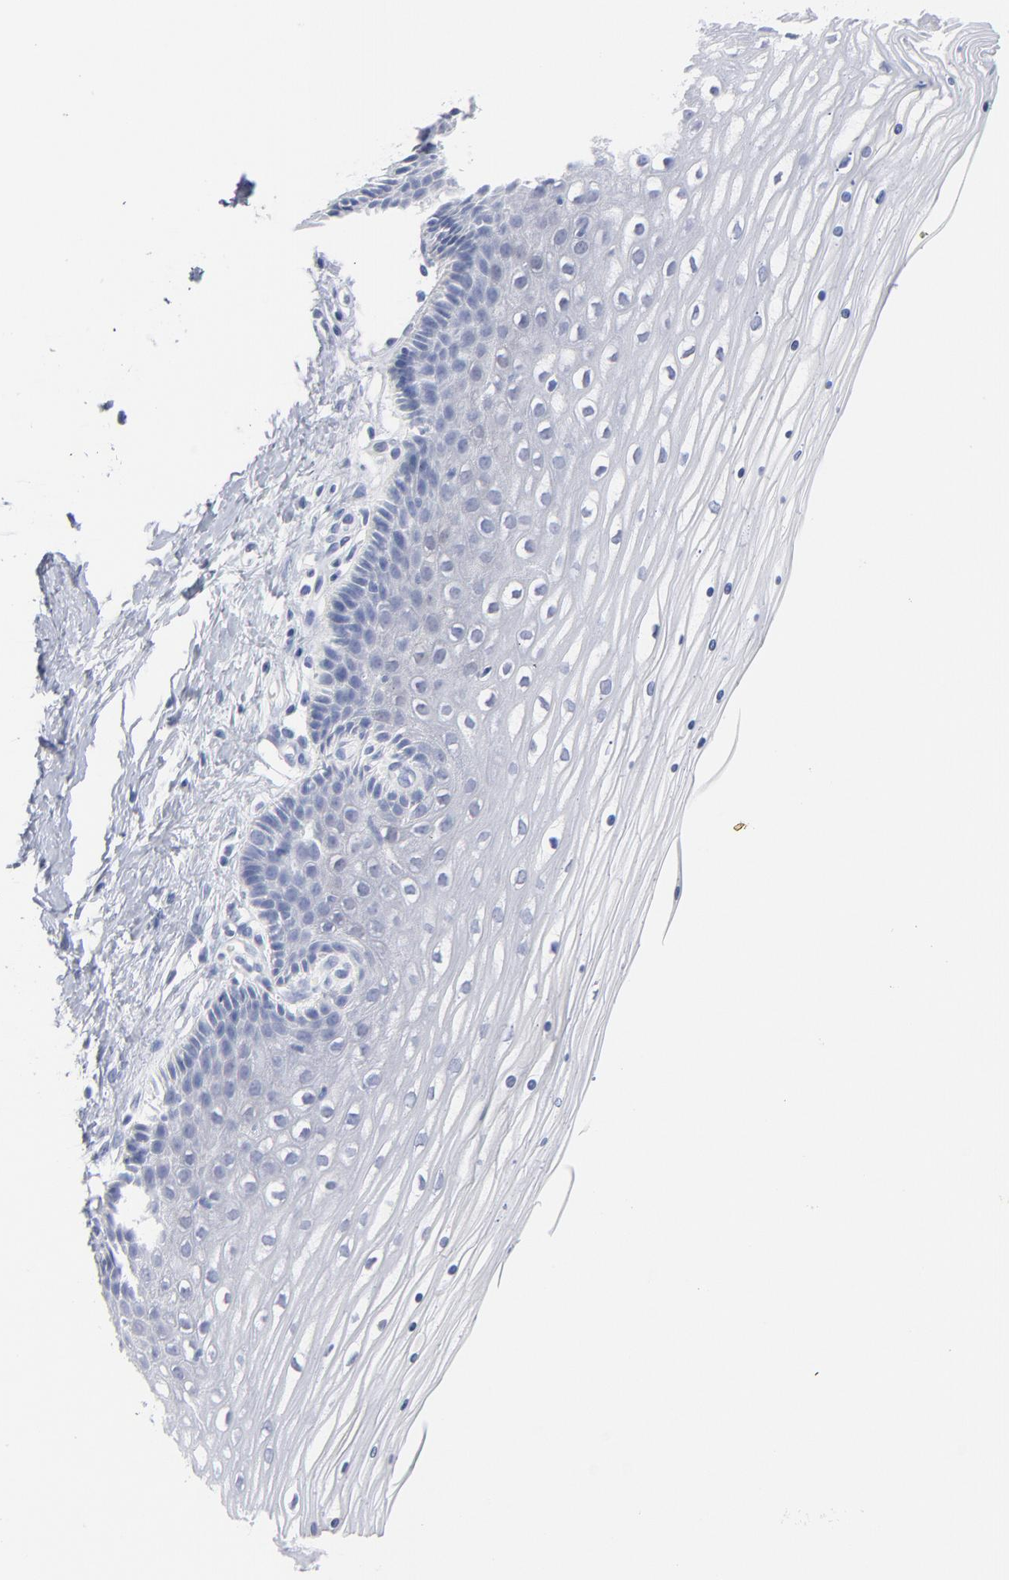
{"staining": {"intensity": "negative", "quantity": "none", "location": "none"}, "tissue": "cervix", "cell_type": "Glandular cells", "image_type": "normal", "snomed": [{"axis": "morphology", "description": "Normal tissue, NOS"}, {"axis": "topography", "description": "Cervix"}], "caption": "There is no significant positivity in glandular cells of cervix.", "gene": "IFIT2", "patient": {"sex": "female", "age": 39}}